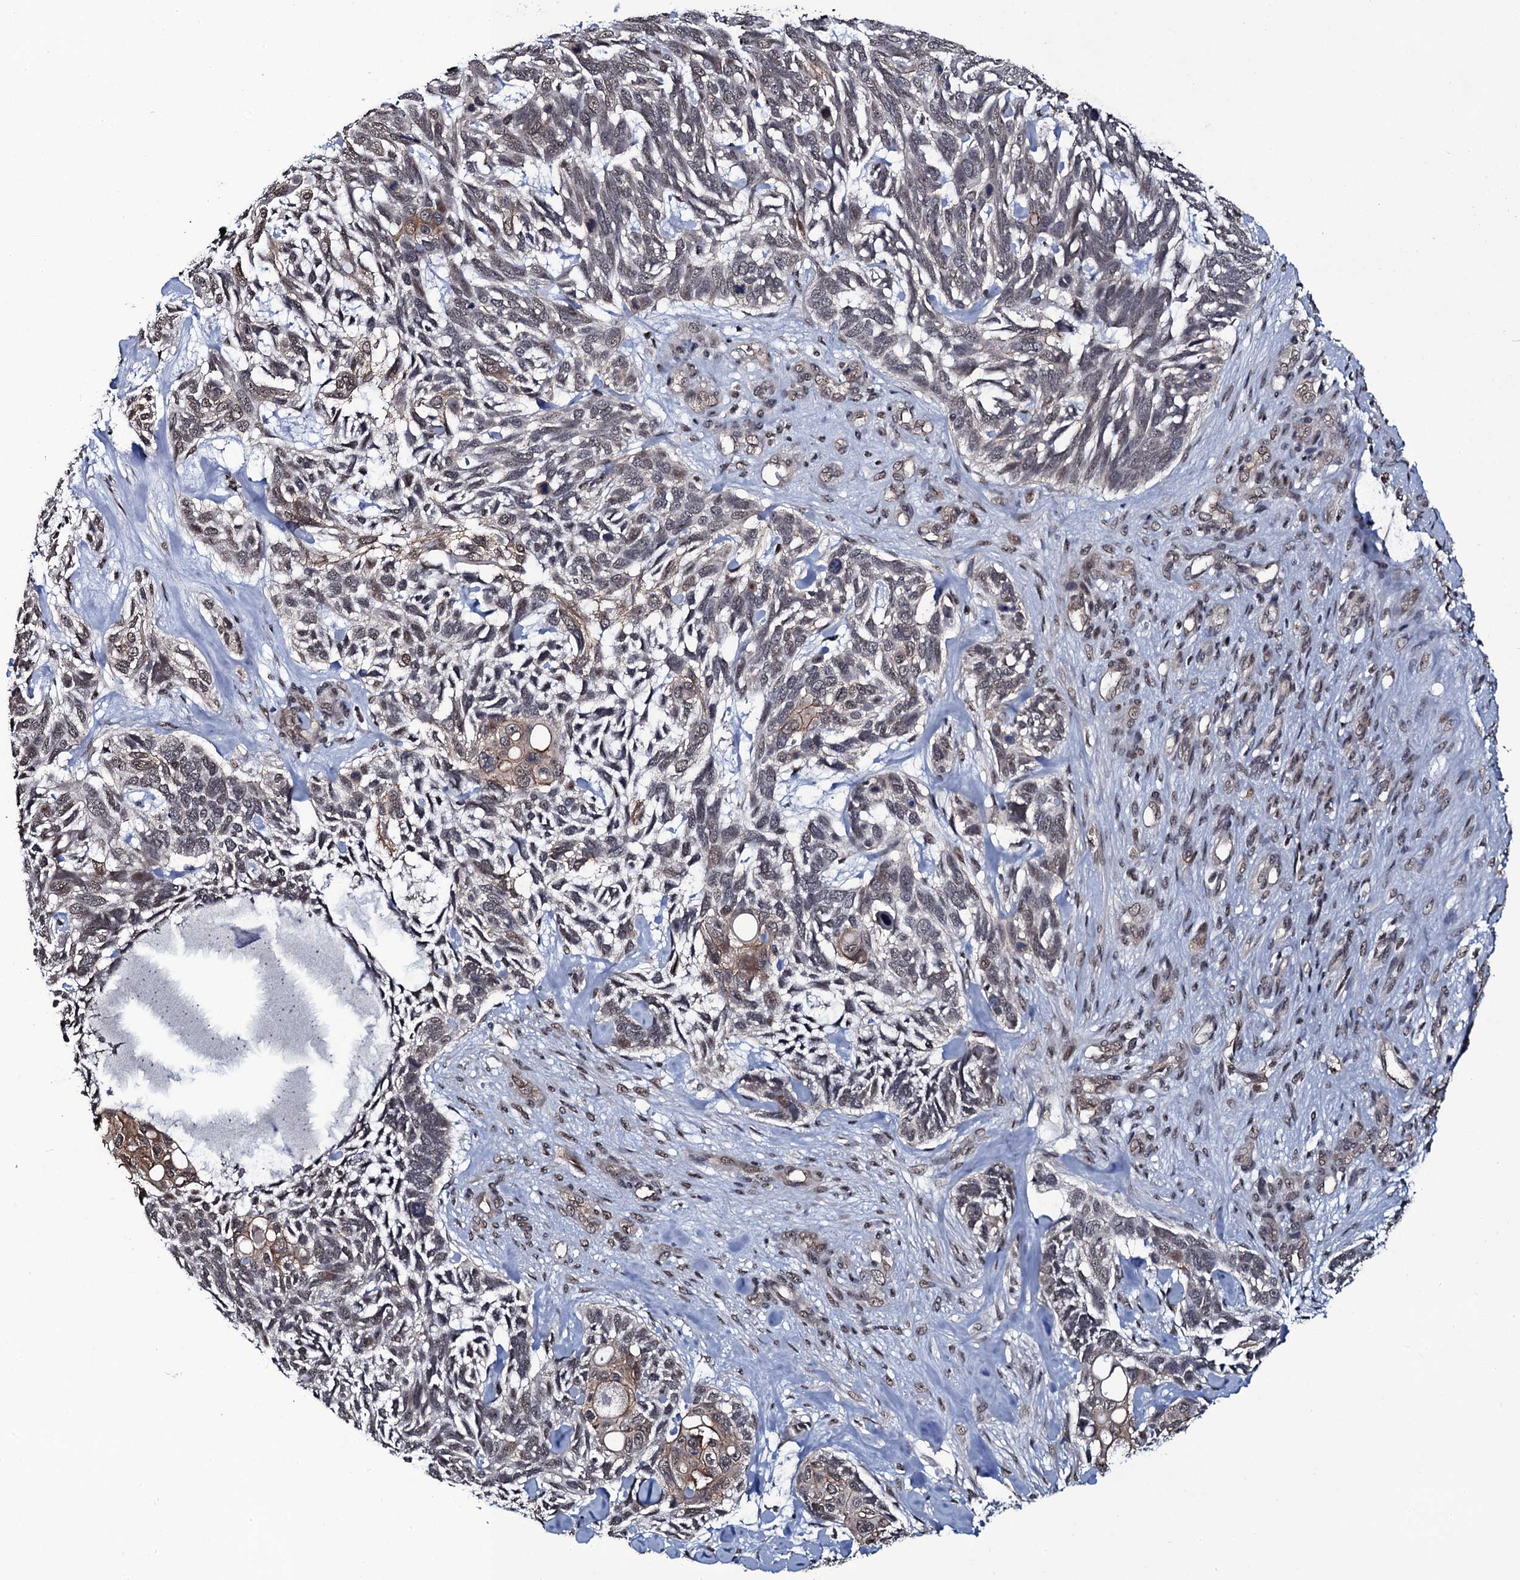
{"staining": {"intensity": "moderate", "quantity": "<25%", "location": "cytoplasmic/membranous"}, "tissue": "skin cancer", "cell_type": "Tumor cells", "image_type": "cancer", "snomed": [{"axis": "morphology", "description": "Basal cell carcinoma"}, {"axis": "topography", "description": "Skin"}], "caption": "Tumor cells demonstrate low levels of moderate cytoplasmic/membranous staining in about <25% of cells in human skin cancer (basal cell carcinoma).", "gene": "SH2D4B", "patient": {"sex": "male", "age": 88}}